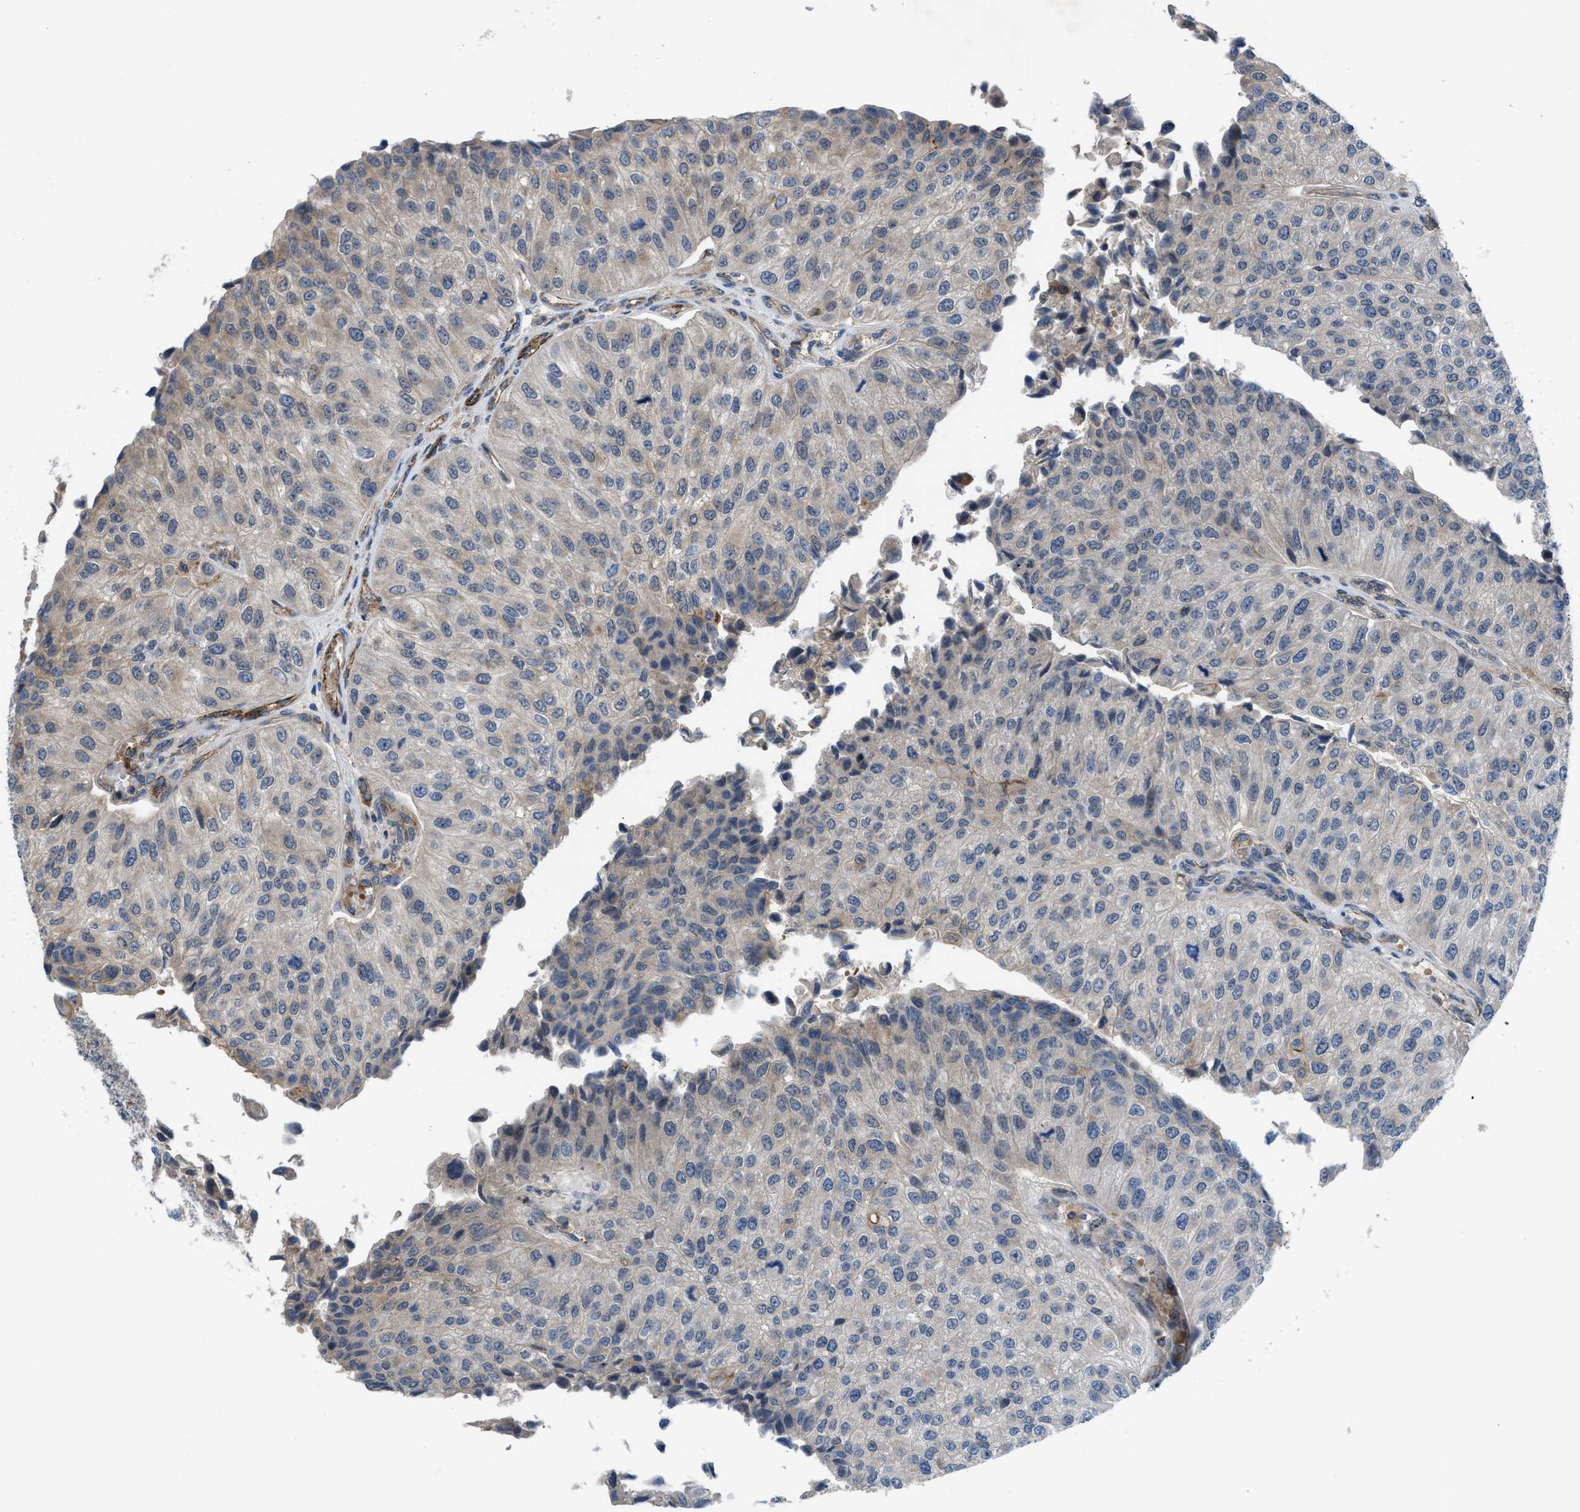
{"staining": {"intensity": "negative", "quantity": "none", "location": "none"}, "tissue": "urothelial cancer", "cell_type": "Tumor cells", "image_type": "cancer", "snomed": [{"axis": "morphology", "description": "Urothelial carcinoma, High grade"}, {"axis": "topography", "description": "Kidney"}, {"axis": "topography", "description": "Urinary bladder"}], "caption": "The photomicrograph exhibits no staining of tumor cells in high-grade urothelial carcinoma.", "gene": "GPATCH2L", "patient": {"sex": "male", "age": 77}}